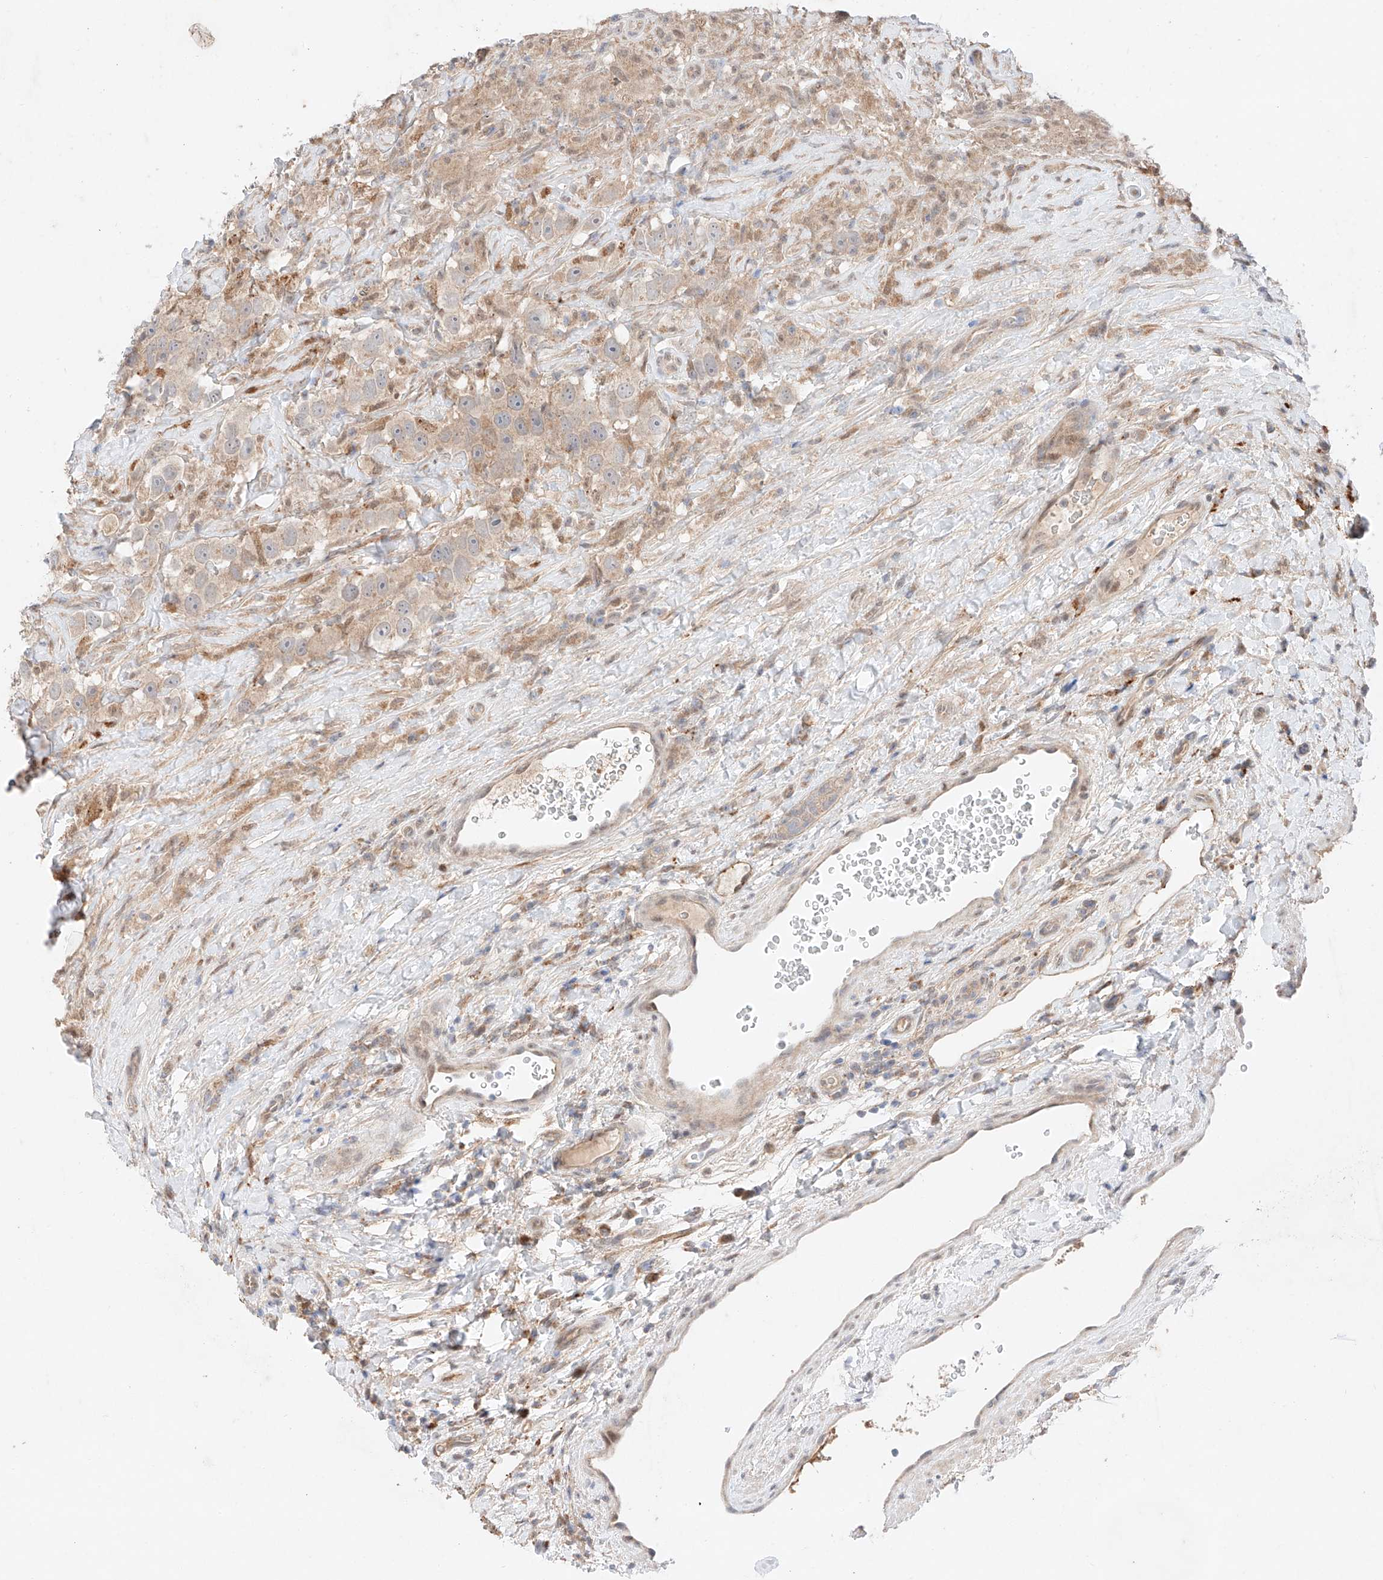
{"staining": {"intensity": "weak", "quantity": "<25%", "location": "cytoplasmic/membranous"}, "tissue": "testis cancer", "cell_type": "Tumor cells", "image_type": "cancer", "snomed": [{"axis": "morphology", "description": "Seminoma, NOS"}, {"axis": "topography", "description": "Testis"}], "caption": "This micrograph is of testis cancer (seminoma) stained with immunohistochemistry (IHC) to label a protein in brown with the nuclei are counter-stained blue. There is no positivity in tumor cells. (DAB (3,3'-diaminobenzidine) IHC with hematoxylin counter stain).", "gene": "GCNT1", "patient": {"sex": "male", "age": 49}}